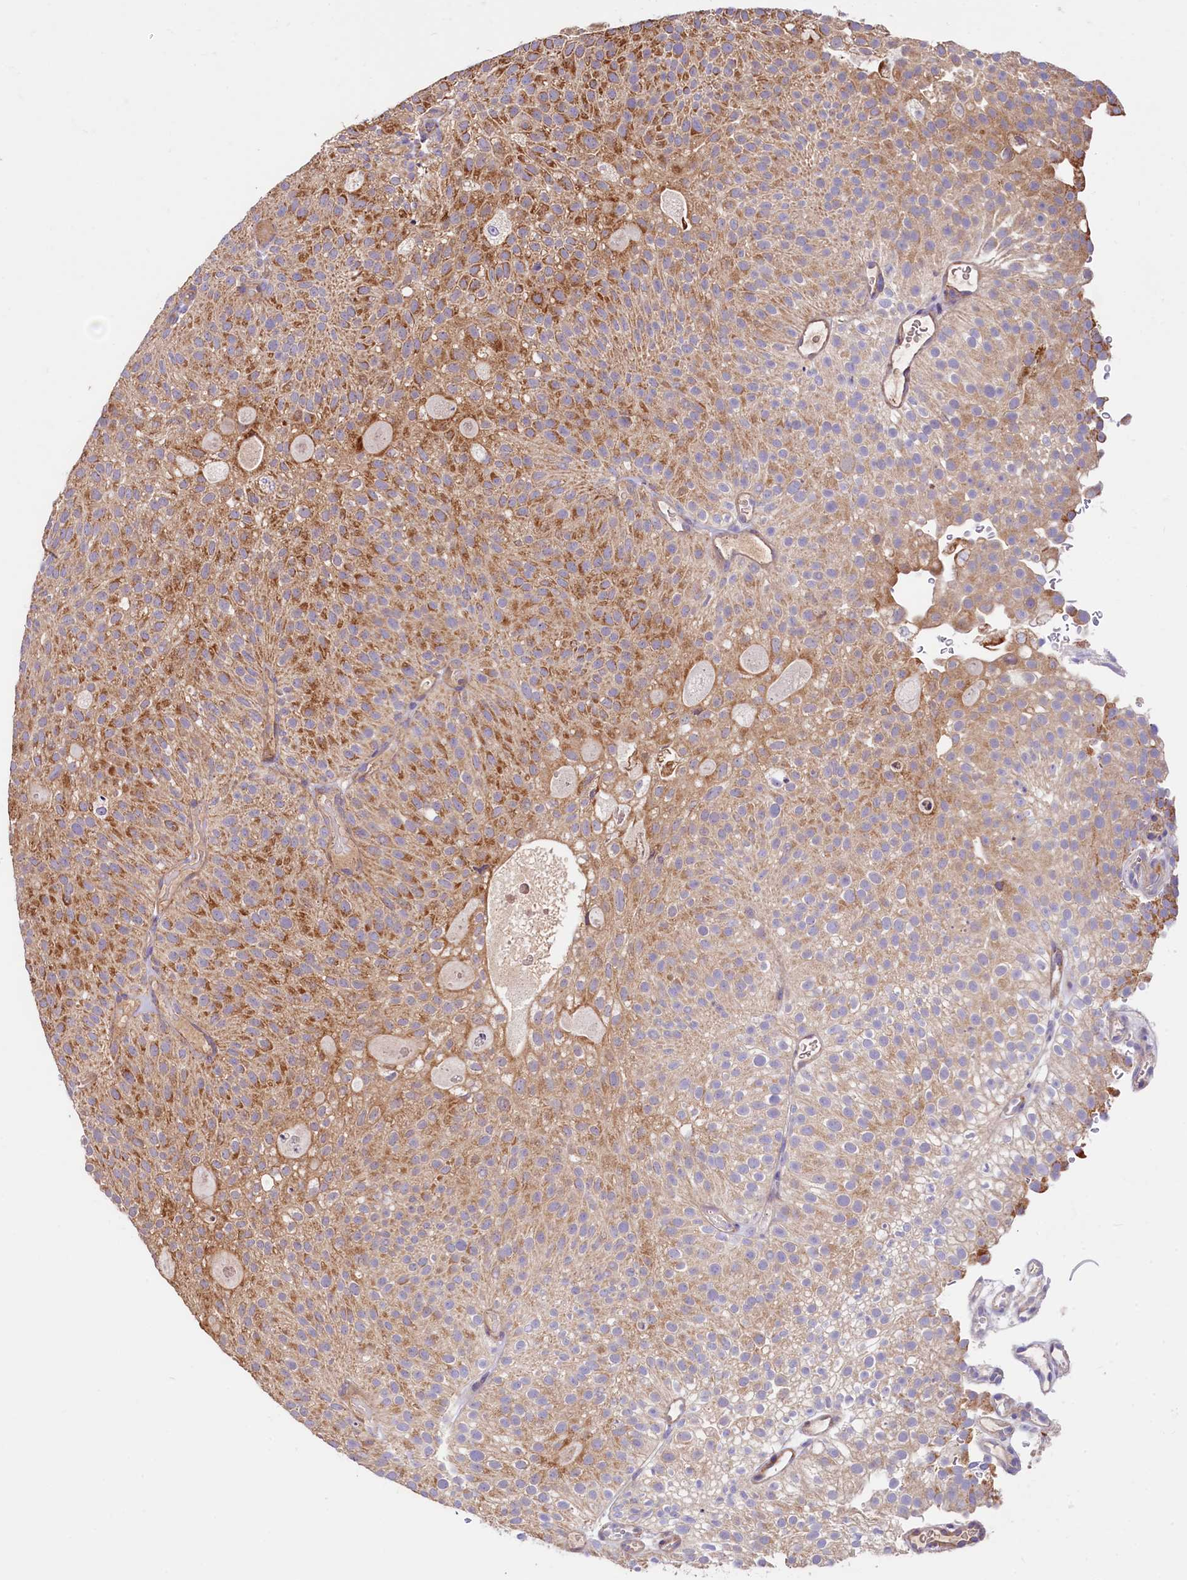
{"staining": {"intensity": "moderate", "quantity": ">75%", "location": "cytoplasmic/membranous"}, "tissue": "urothelial cancer", "cell_type": "Tumor cells", "image_type": "cancer", "snomed": [{"axis": "morphology", "description": "Urothelial carcinoma, Low grade"}, {"axis": "topography", "description": "Urinary bladder"}], "caption": "Immunohistochemistry (IHC) staining of urothelial carcinoma (low-grade), which exhibits medium levels of moderate cytoplasmic/membranous positivity in about >75% of tumor cells indicating moderate cytoplasmic/membranous protein expression. The staining was performed using DAB (brown) for protein detection and nuclei were counterstained in hematoxylin (blue).", "gene": "CIAO3", "patient": {"sex": "male", "age": 78}}